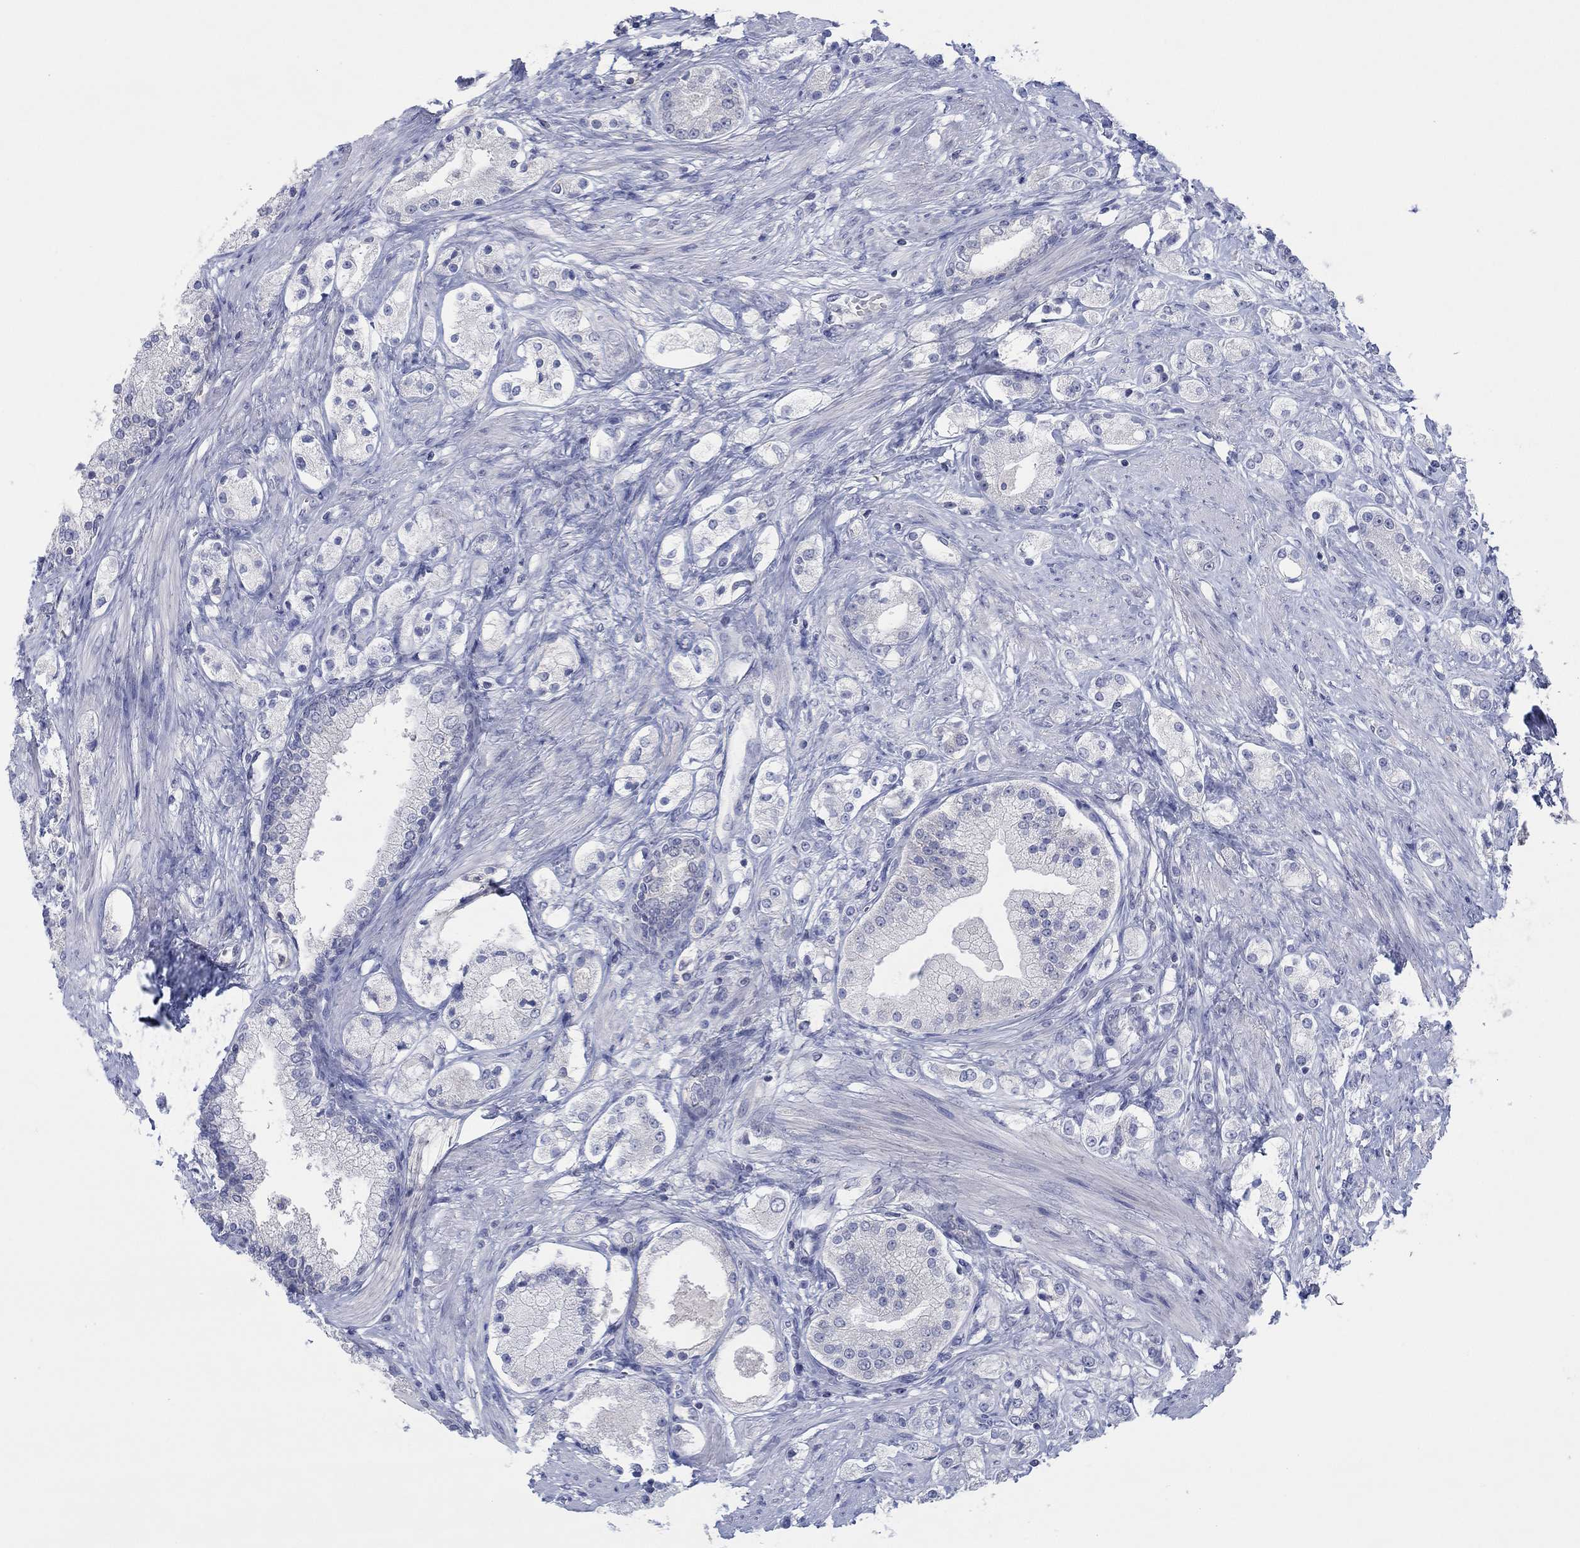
{"staining": {"intensity": "negative", "quantity": "none", "location": "none"}, "tissue": "prostate cancer", "cell_type": "Tumor cells", "image_type": "cancer", "snomed": [{"axis": "morphology", "description": "Adenocarcinoma, NOS"}, {"axis": "topography", "description": "Prostate and seminal vesicle, NOS"}, {"axis": "topography", "description": "Prostate"}], "caption": "Tumor cells are negative for protein expression in human prostate adenocarcinoma. Brightfield microscopy of immunohistochemistry stained with DAB (3,3'-diaminobenzidine) (brown) and hematoxylin (blue), captured at high magnification.", "gene": "FER1L6", "patient": {"sex": "male", "age": 67}}